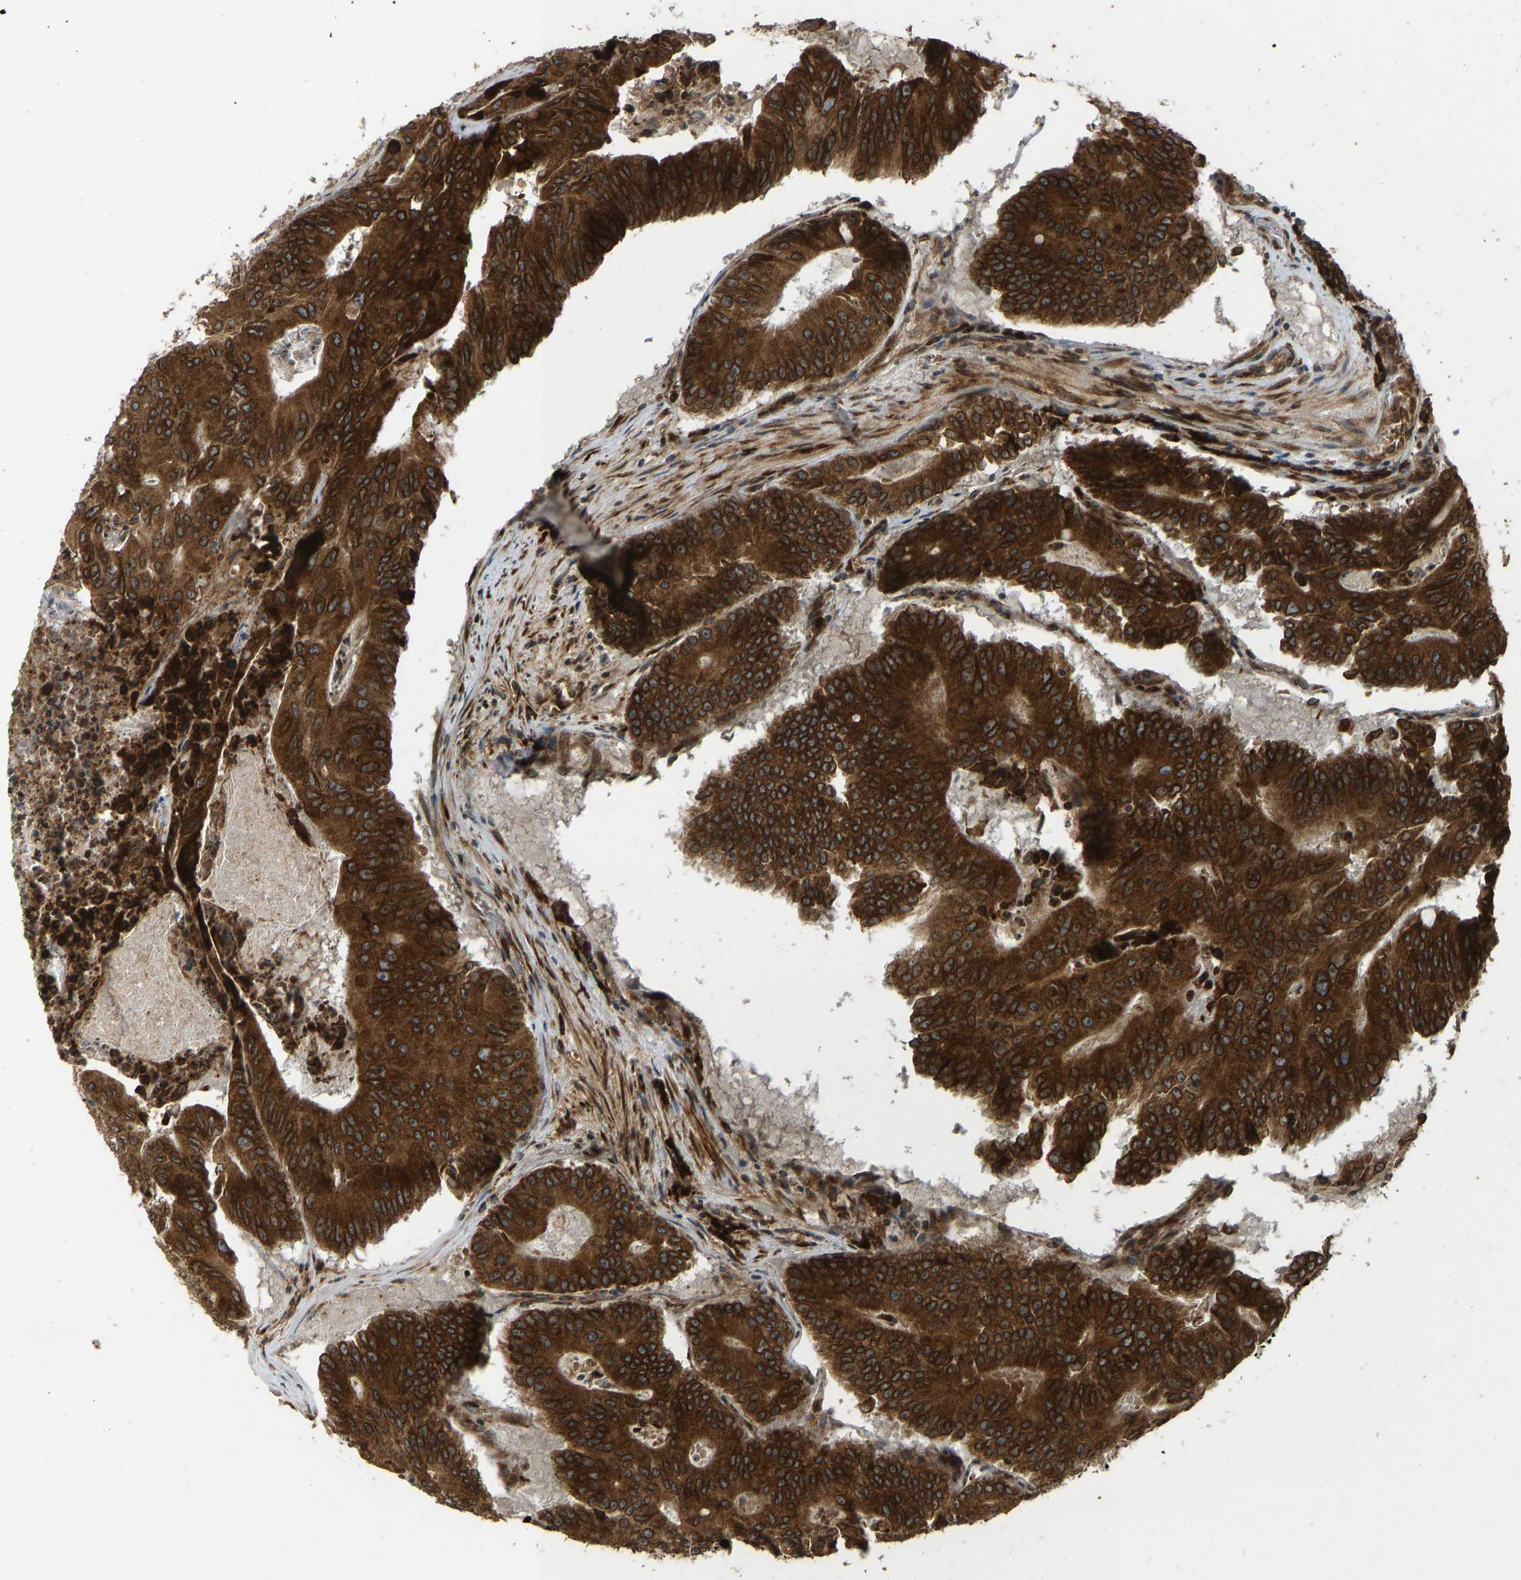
{"staining": {"intensity": "strong", "quantity": ">75%", "location": "cytoplasmic/membranous"}, "tissue": "colorectal cancer", "cell_type": "Tumor cells", "image_type": "cancer", "snomed": [{"axis": "morphology", "description": "Adenocarcinoma, NOS"}, {"axis": "topography", "description": "Colon"}], "caption": "Colorectal cancer stained with a brown dye displays strong cytoplasmic/membranous positive expression in about >75% of tumor cells.", "gene": "RPN2", "patient": {"sex": "male", "age": 87}}